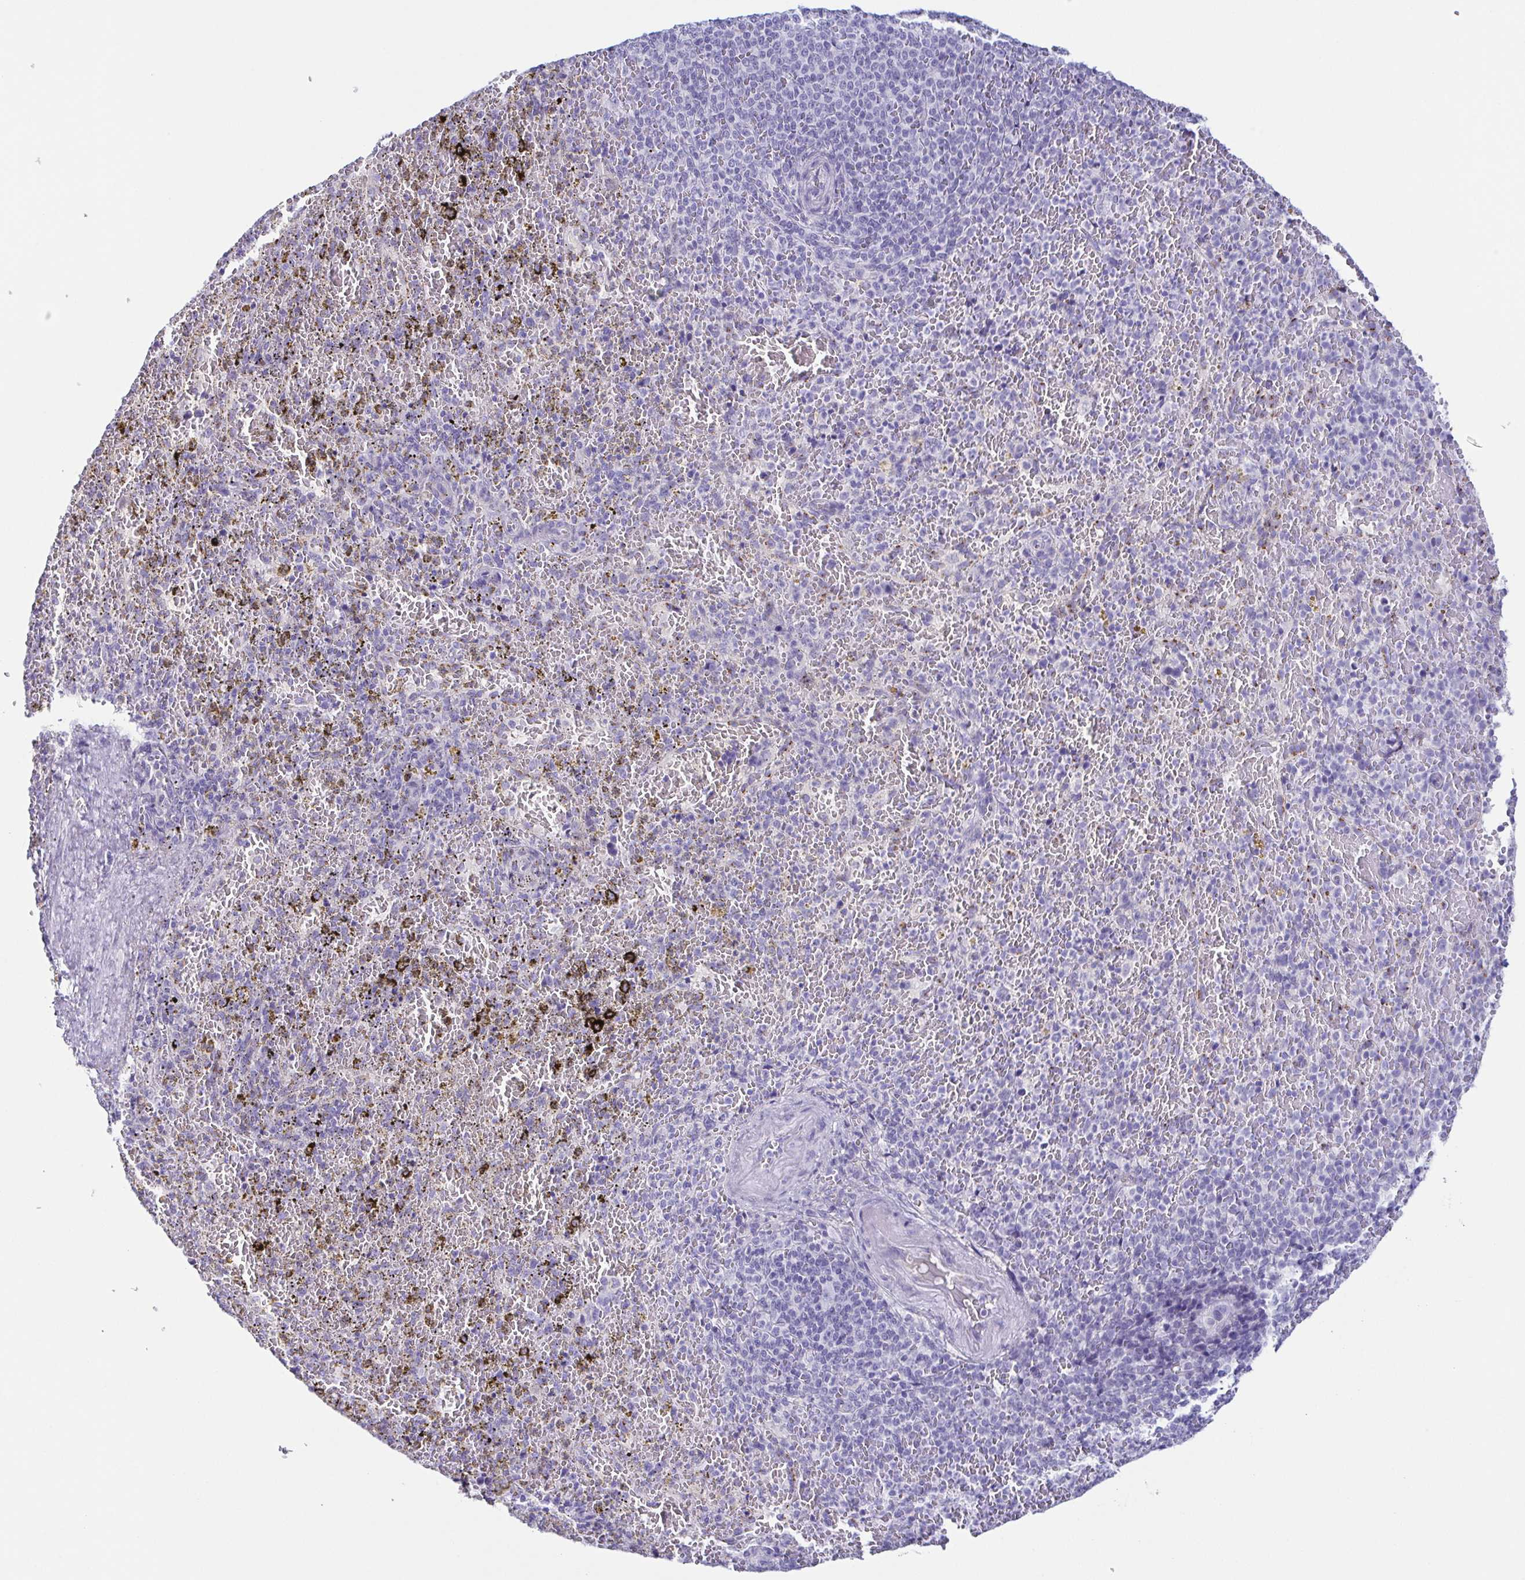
{"staining": {"intensity": "negative", "quantity": "none", "location": "none"}, "tissue": "spleen", "cell_type": "Cells in red pulp", "image_type": "normal", "snomed": [{"axis": "morphology", "description": "Normal tissue, NOS"}, {"axis": "topography", "description": "Spleen"}], "caption": "Photomicrograph shows no significant protein staining in cells in red pulp of unremarkable spleen.", "gene": "LDLRAD1", "patient": {"sex": "female", "age": 50}}